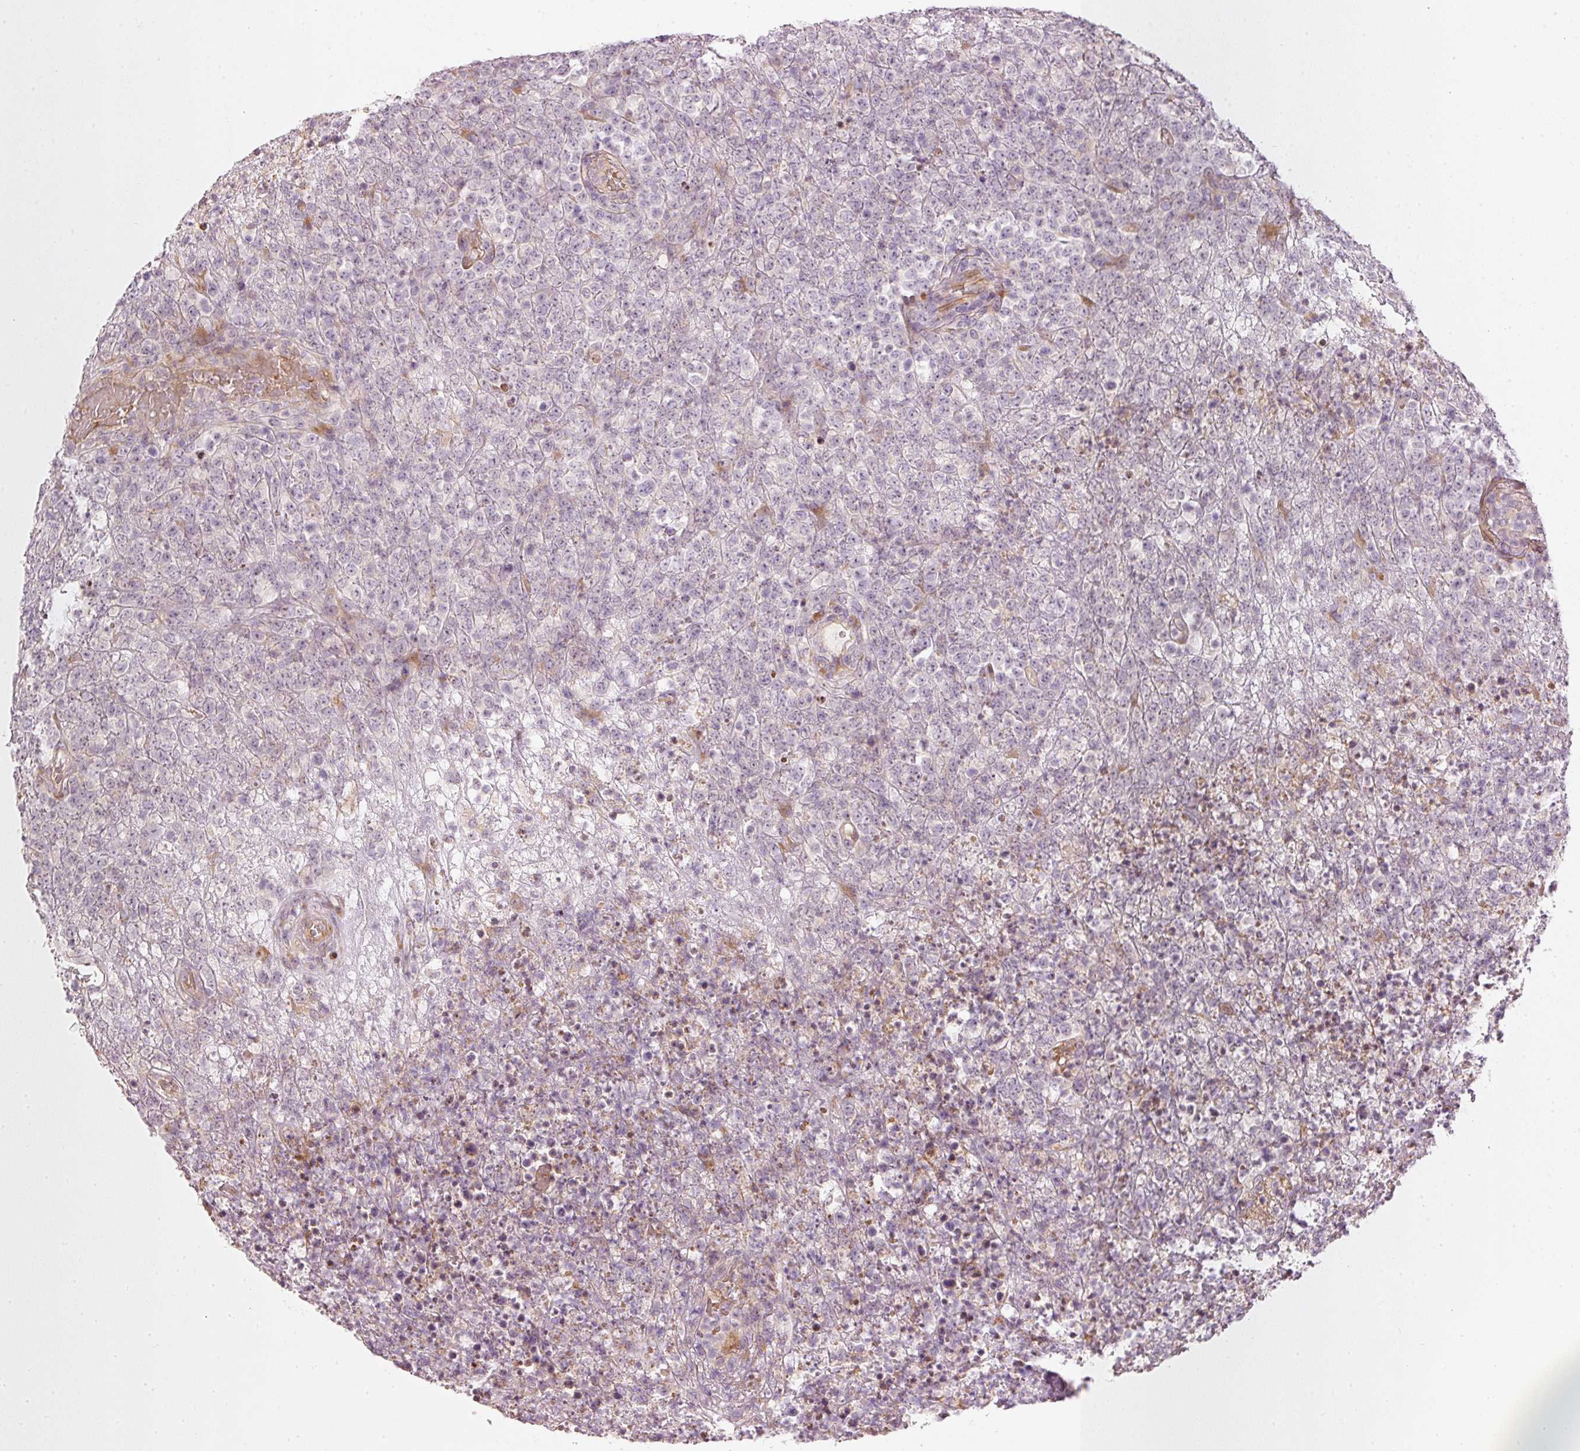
{"staining": {"intensity": "negative", "quantity": "none", "location": "none"}, "tissue": "lymphoma", "cell_type": "Tumor cells", "image_type": "cancer", "snomed": [{"axis": "morphology", "description": "Malignant lymphoma, non-Hodgkin's type, High grade"}, {"axis": "topography", "description": "Colon"}], "caption": "A histopathology image of lymphoma stained for a protein reveals no brown staining in tumor cells. (DAB immunohistochemistry (IHC), high magnification).", "gene": "KCNQ1", "patient": {"sex": "female", "age": 53}}